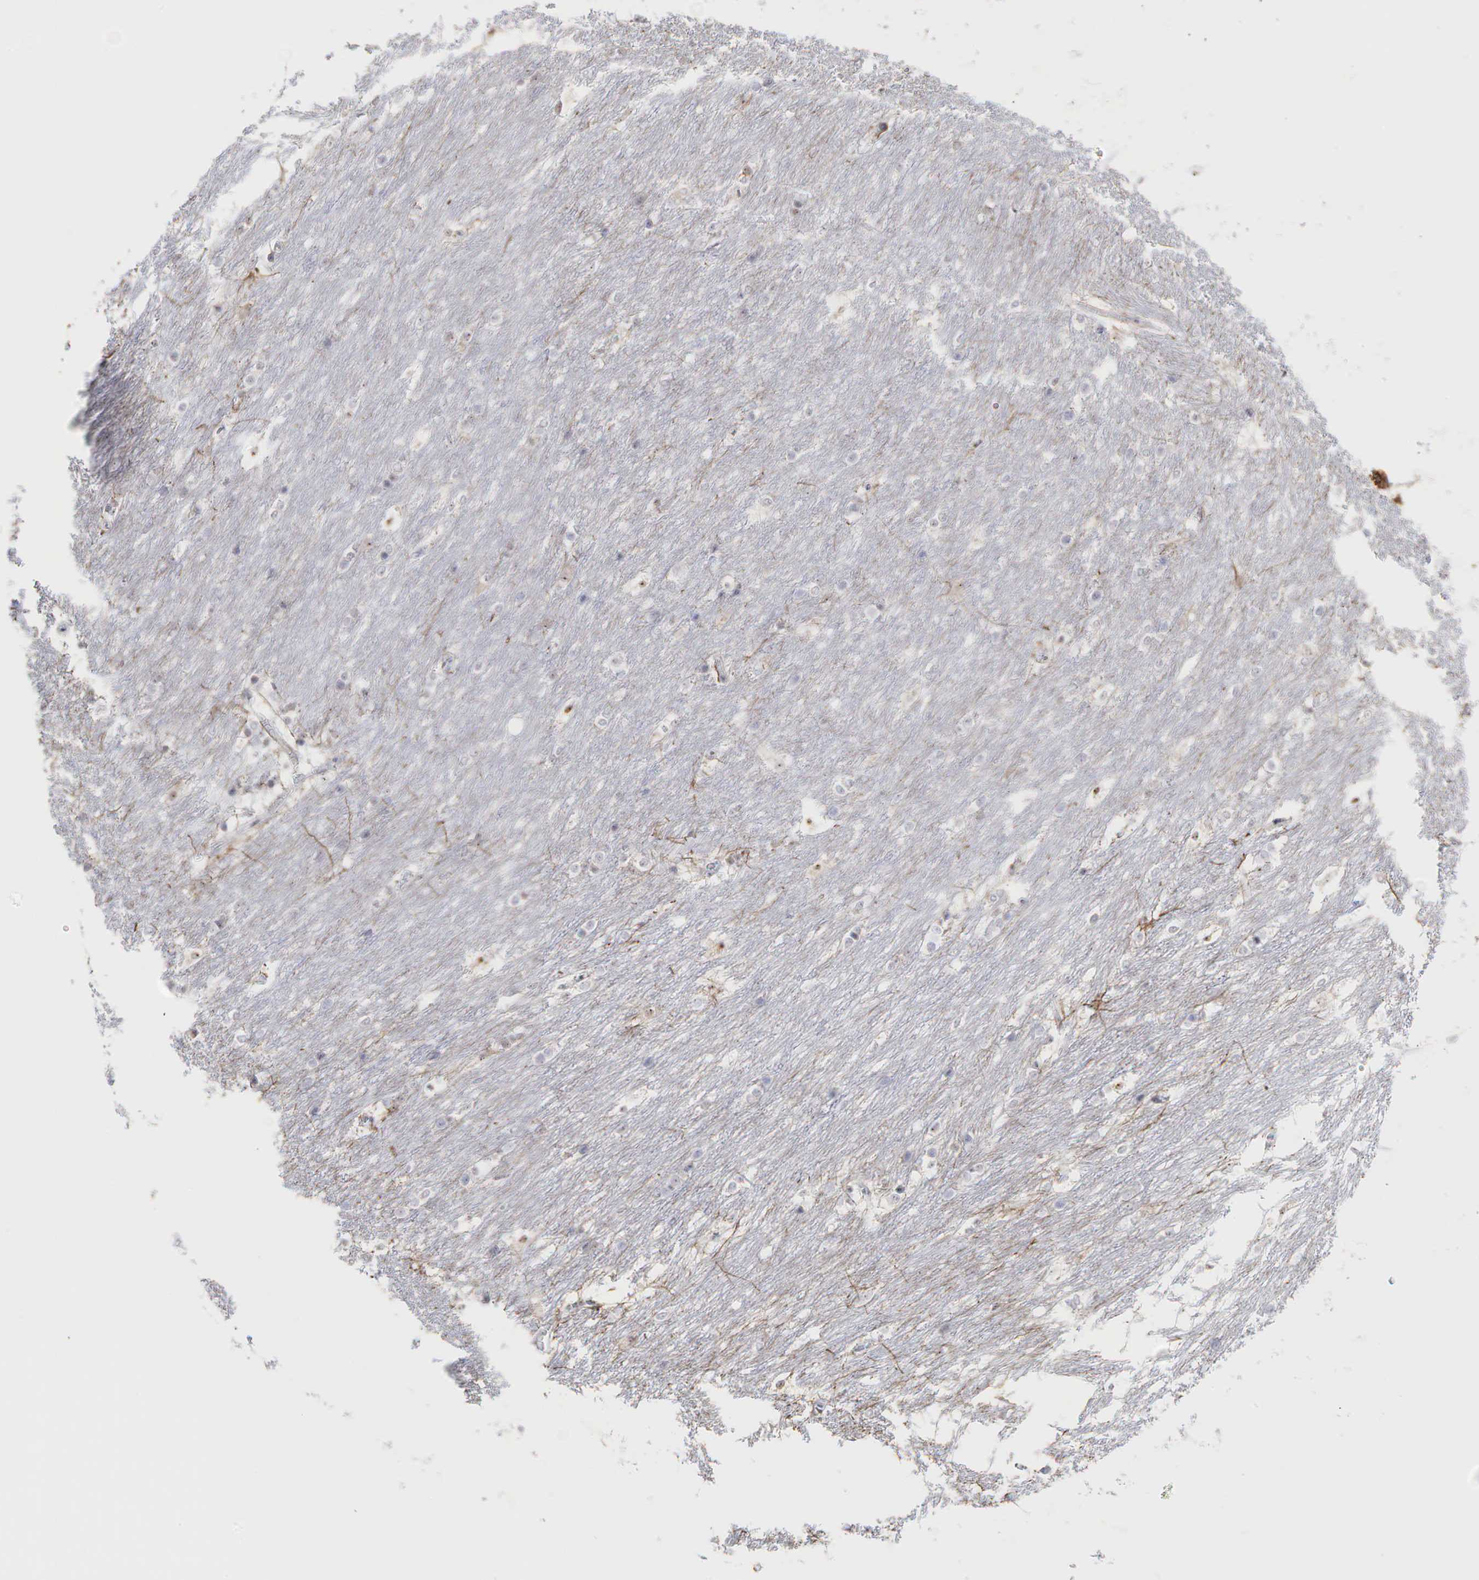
{"staining": {"intensity": "negative", "quantity": "none", "location": "none"}, "tissue": "caudate", "cell_type": "Glial cells", "image_type": "normal", "snomed": [{"axis": "morphology", "description": "Normal tissue, NOS"}, {"axis": "topography", "description": "Lateral ventricle wall"}], "caption": "High power microscopy micrograph of an immunohistochemistry (IHC) histopathology image of unremarkable caudate, revealing no significant expression in glial cells. (Immunohistochemistry (ihc), brightfield microscopy, high magnification).", "gene": "DKC1", "patient": {"sex": "female", "age": 19}}